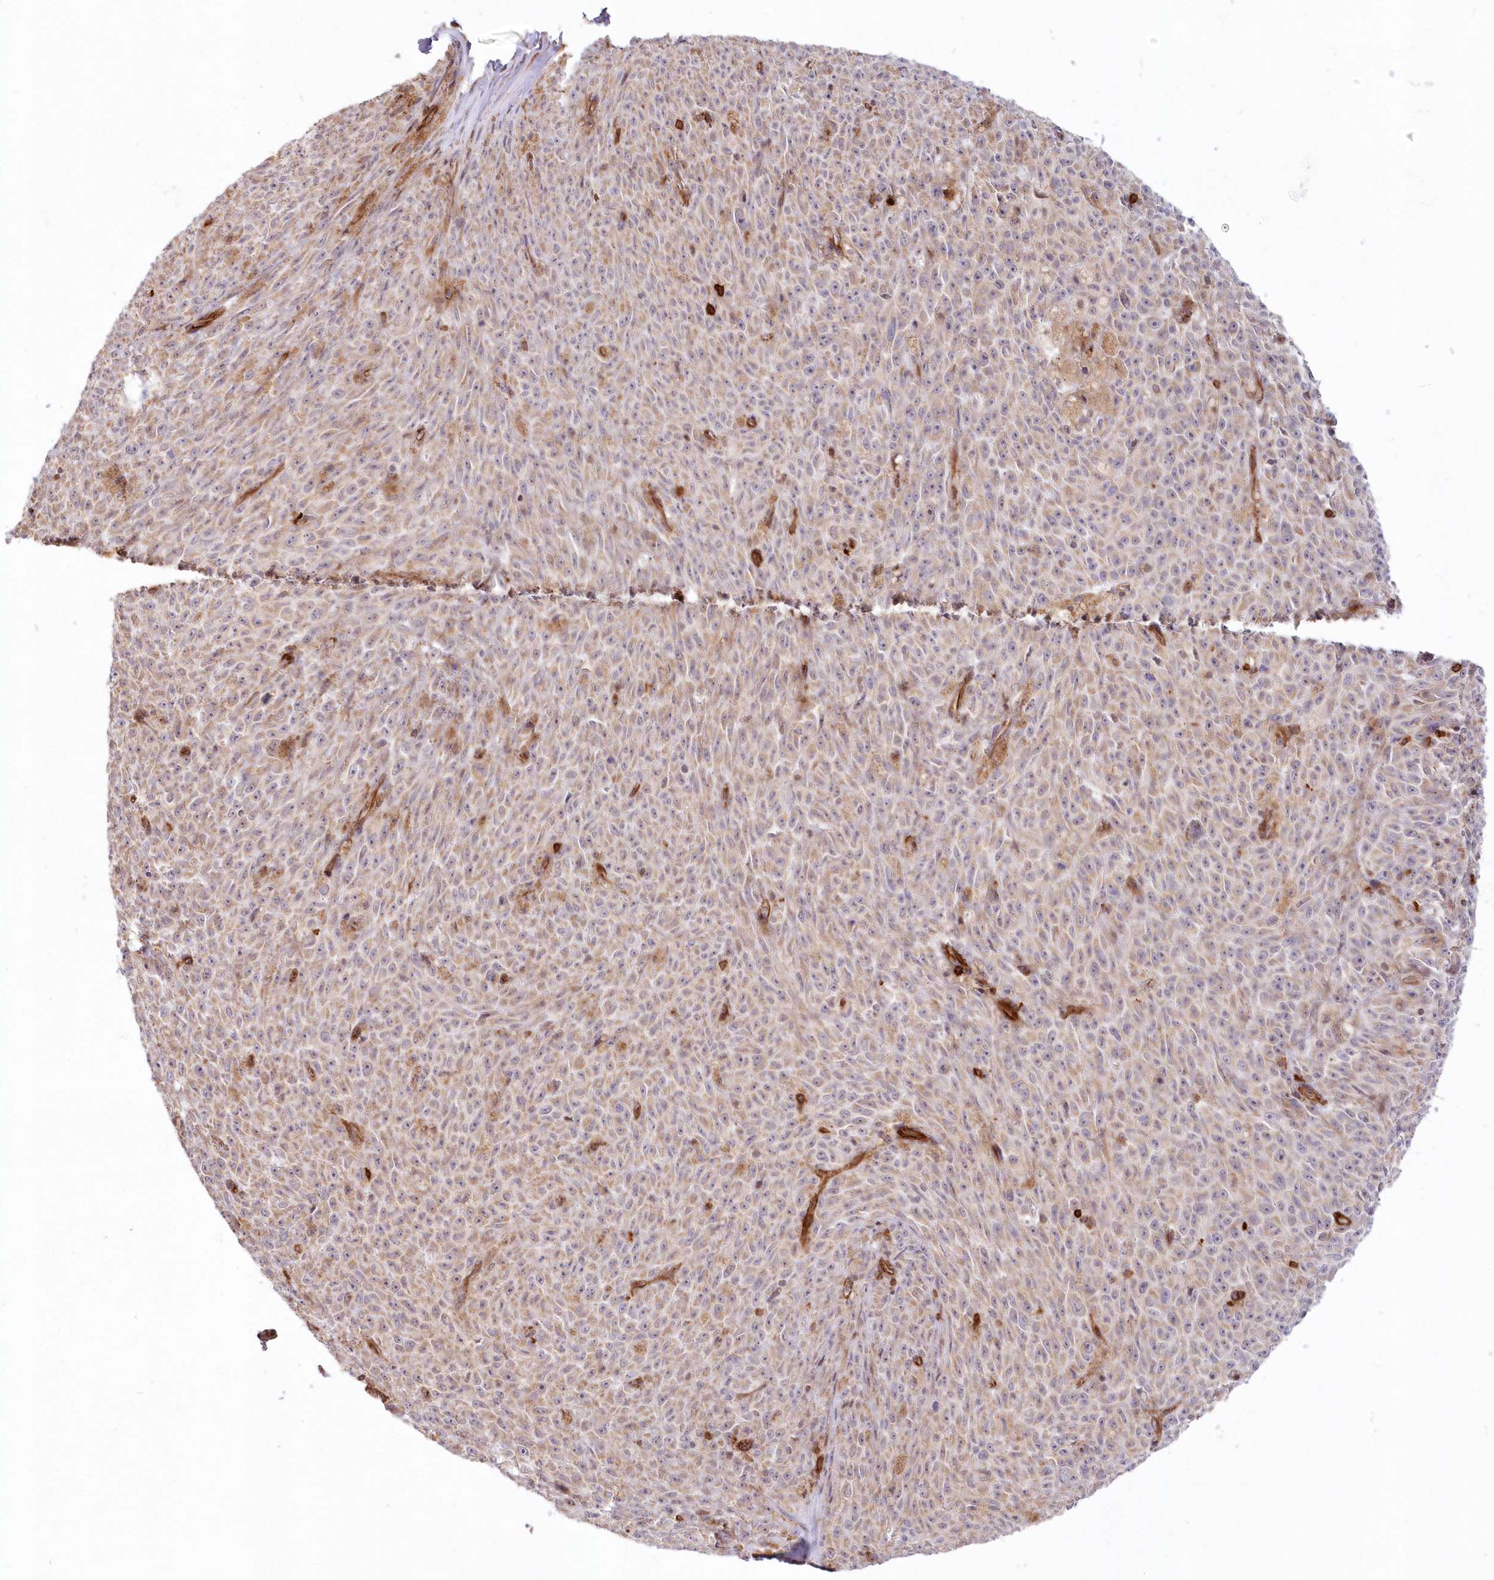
{"staining": {"intensity": "weak", "quantity": "25%-75%", "location": "cytoplasmic/membranous"}, "tissue": "melanoma", "cell_type": "Tumor cells", "image_type": "cancer", "snomed": [{"axis": "morphology", "description": "Malignant melanoma, NOS"}, {"axis": "topography", "description": "Skin"}], "caption": "Protein staining of malignant melanoma tissue shows weak cytoplasmic/membranous positivity in about 25%-75% of tumor cells. (brown staining indicates protein expression, while blue staining denotes nuclei).", "gene": "AFAP1L2", "patient": {"sex": "female", "age": 82}}